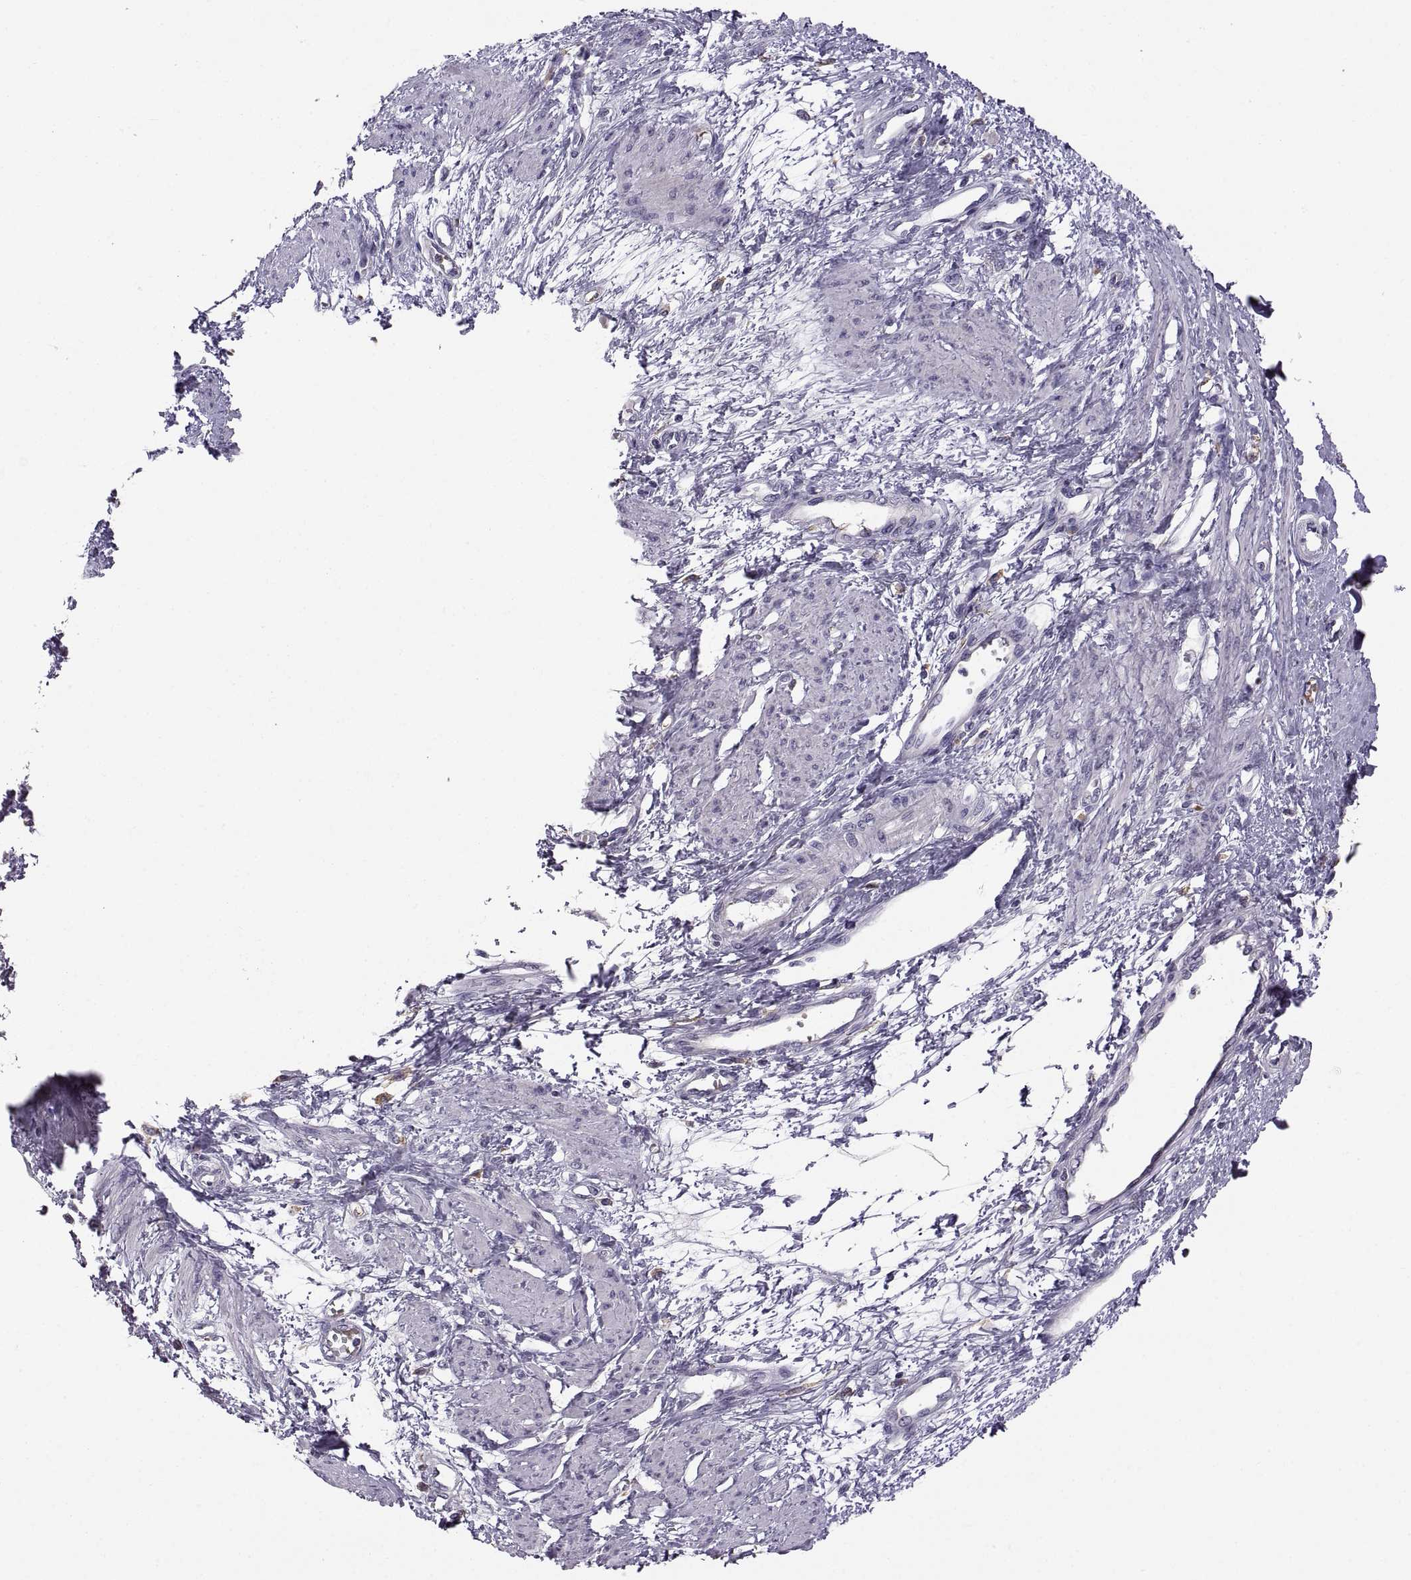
{"staining": {"intensity": "negative", "quantity": "none", "location": "none"}, "tissue": "smooth muscle", "cell_type": "Smooth muscle cells", "image_type": "normal", "snomed": [{"axis": "morphology", "description": "Normal tissue, NOS"}, {"axis": "topography", "description": "Smooth muscle"}, {"axis": "topography", "description": "Uterus"}], "caption": "IHC image of normal smooth muscle stained for a protein (brown), which reveals no staining in smooth muscle cells.", "gene": "MEIOC", "patient": {"sex": "female", "age": 39}}